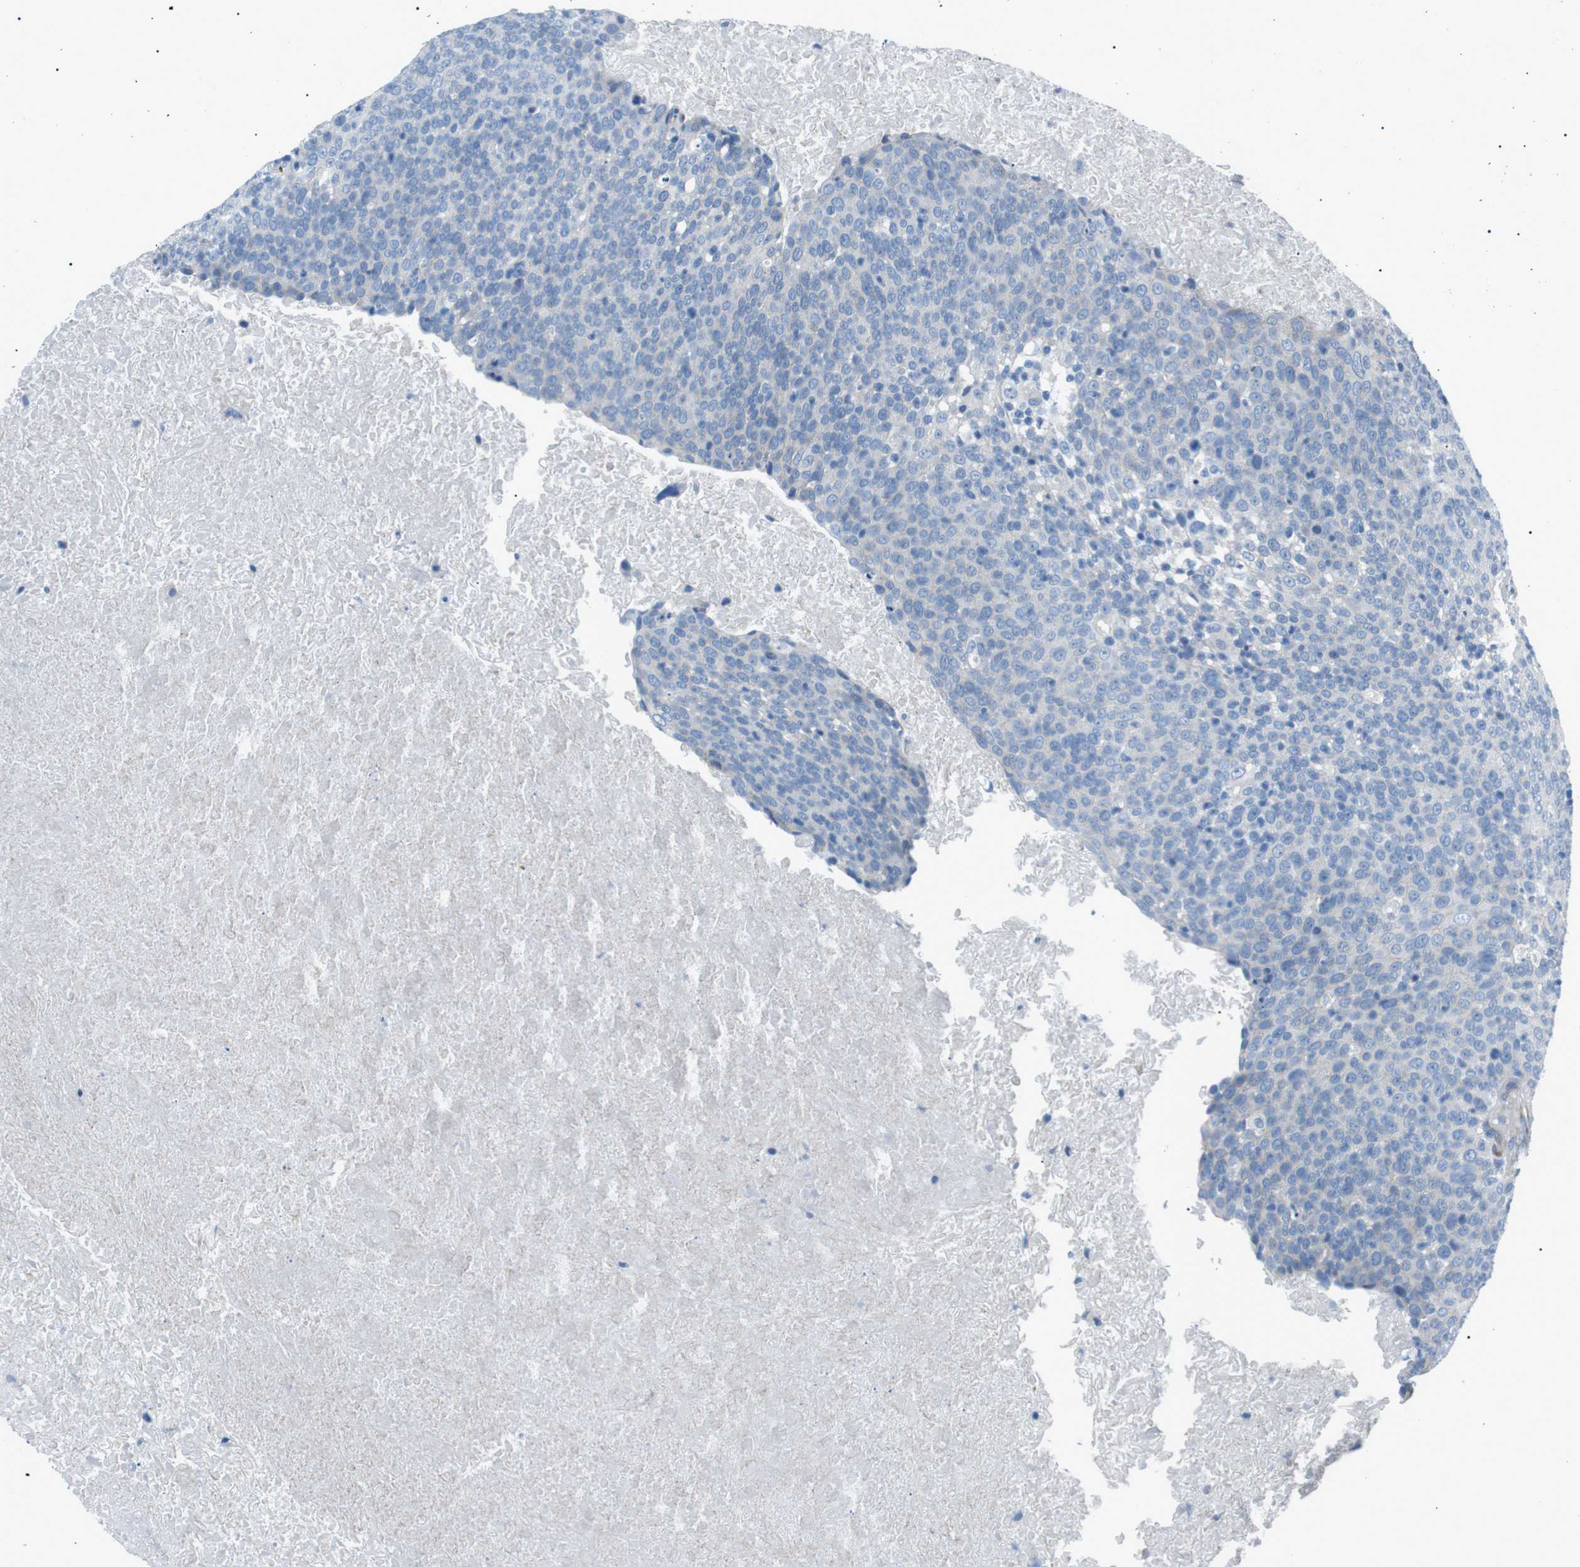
{"staining": {"intensity": "negative", "quantity": "none", "location": "none"}, "tissue": "head and neck cancer", "cell_type": "Tumor cells", "image_type": "cancer", "snomed": [{"axis": "morphology", "description": "Squamous cell carcinoma, NOS"}, {"axis": "morphology", "description": "Squamous cell carcinoma, metastatic, NOS"}, {"axis": "topography", "description": "Lymph node"}, {"axis": "topography", "description": "Head-Neck"}], "caption": "Human head and neck cancer (squamous cell carcinoma) stained for a protein using immunohistochemistry demonstrates no staining in tumor cells.", "gene": "MTARC2", "patient": {"sex": "male", "age": 62}}